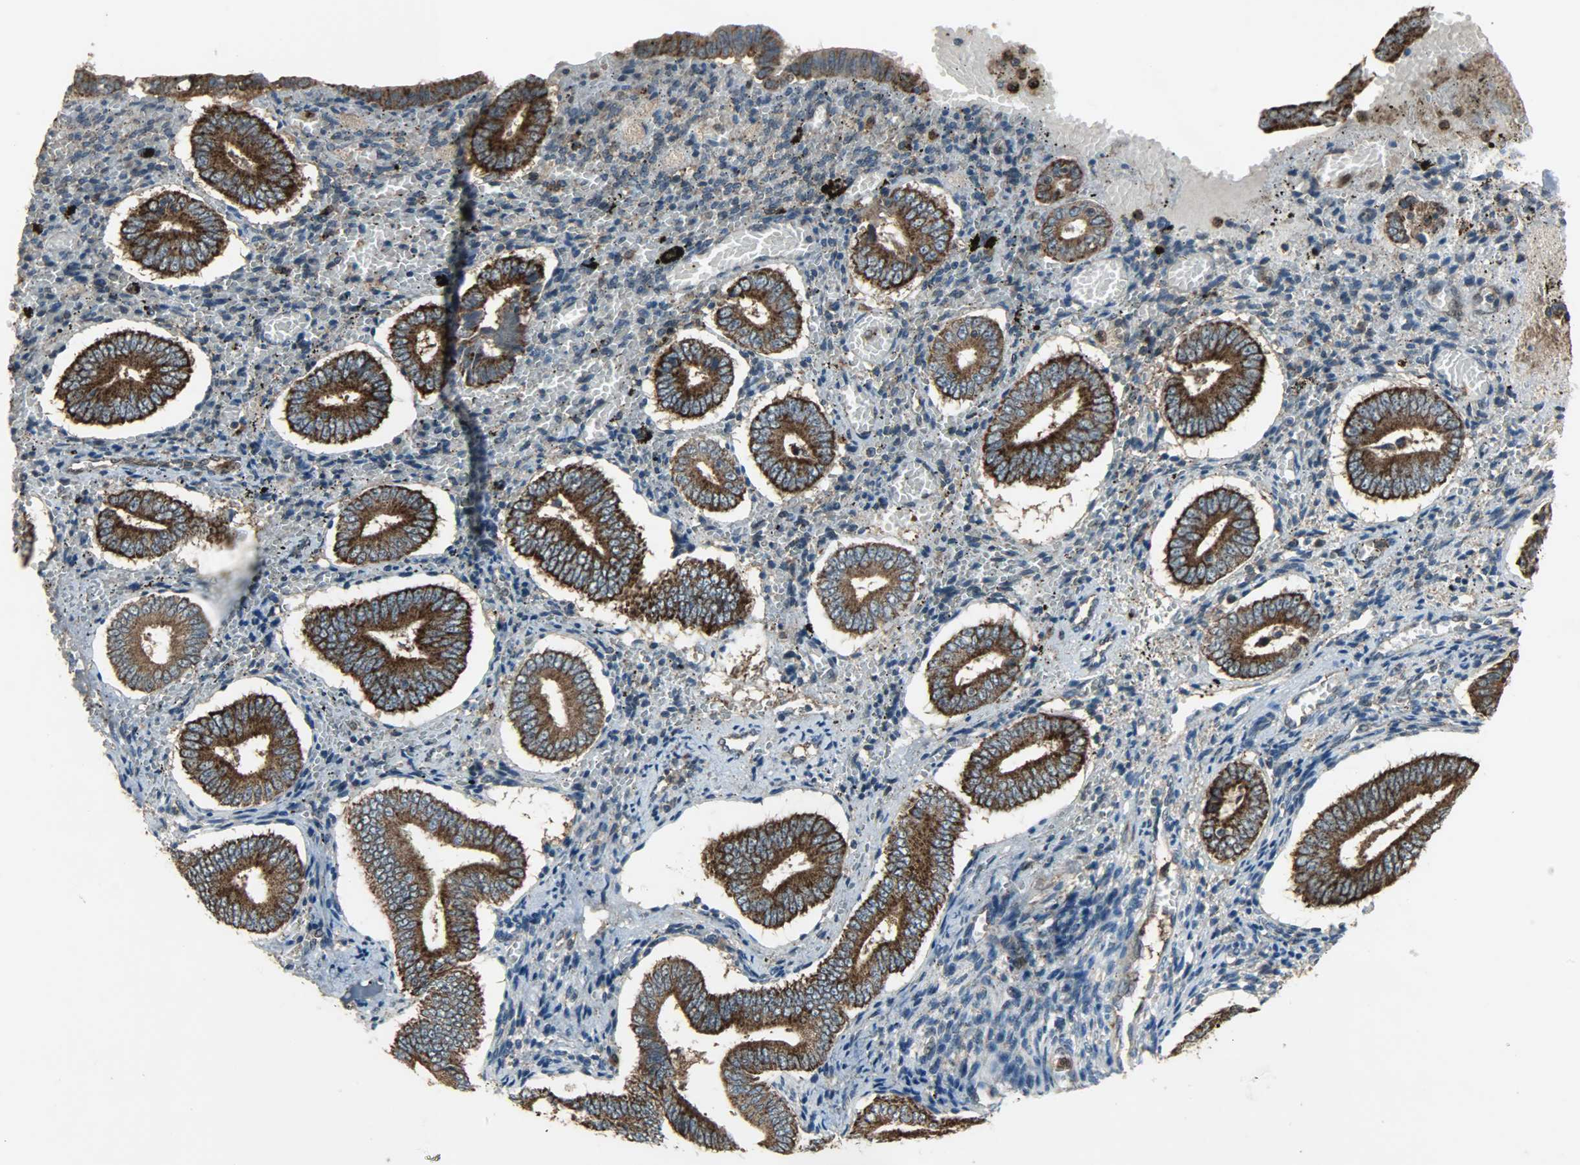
{"staining": {"intensity": "negative", "quantity": "none", "location": "none"}, "tissue": "endometrium", "cell_type": "Cells in endometrial stroma", "image_type": "normal", "snomed": [{"axis": "morphology", "description": "Normal tissue, NOS"}, {"axis": "topography", "description": "Endometrium"}], "caption": "This is a image of immunohistochemistry staining of unremarkable endometrium, which shows no staining in cells in endometrial stroma. Brightfield microscopy of immunohistochemistry stained with DAB (3,3'-diaminobenzidine) (brown) and hematoxylin (blue), captured at high magnification.", "gene": "AMT", "patient": {"sex": "female", "age": 42}}